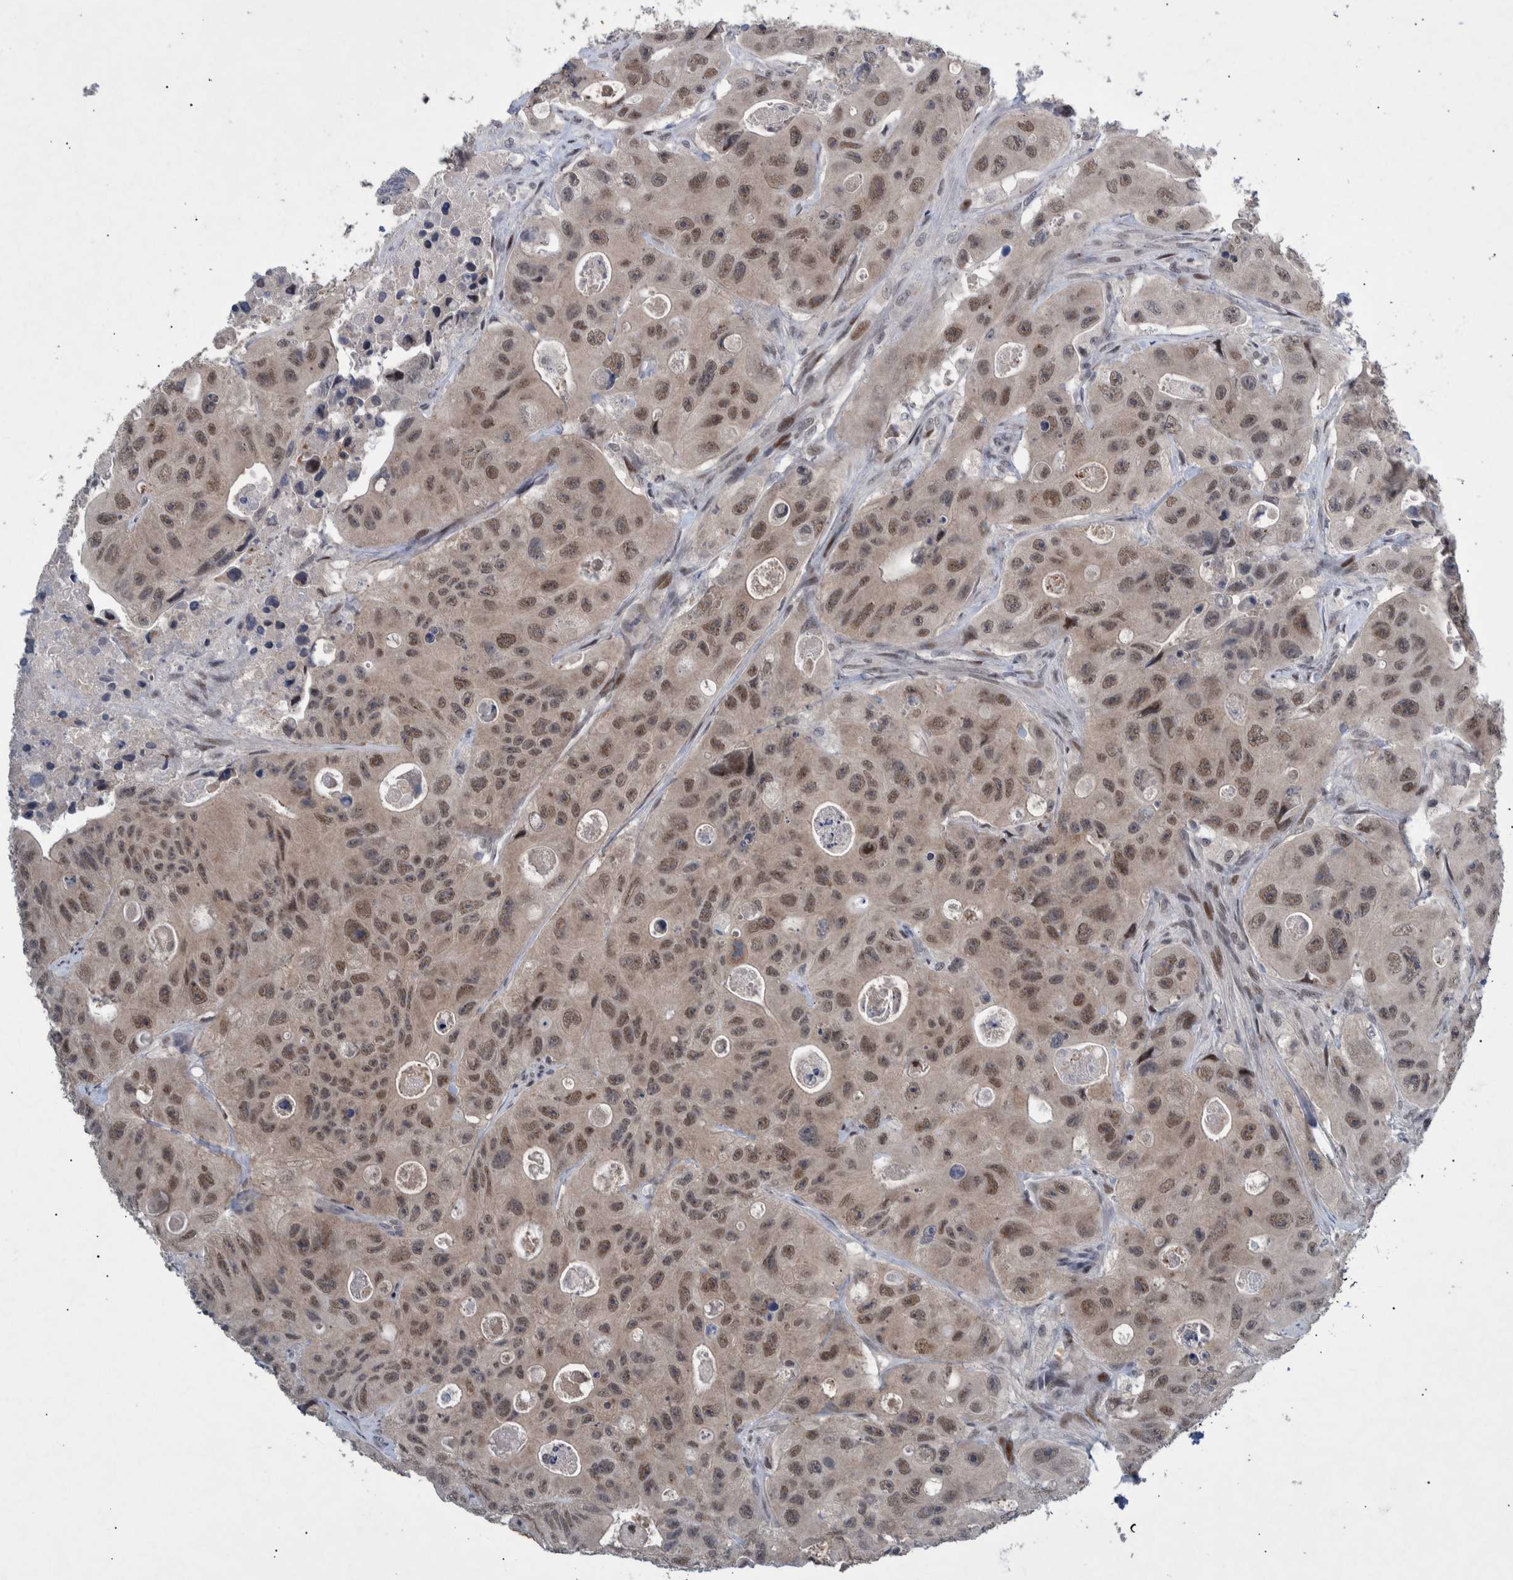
{"staining": {"intensity": "weak", "quantity": ">75%", "location": "nuclear"}, "tissue": "colorectal cancer", "cell_type": "Tumor cells", "image_type": "cancer", "snomed": [{"axis": "morphology", "description": "Adenocarcinoma, NOS"}, {"axis": "topography", "description": "Colon"}], "caption": "A micrograph showing weak nuclear positivity in about >75% of tumor cells in colorectal cancer (adenocarcinoma), as visualized by brown immunohistochemical staining.", "gene": "ESRP1", "patient": {"sex": "female", "age": 46}}